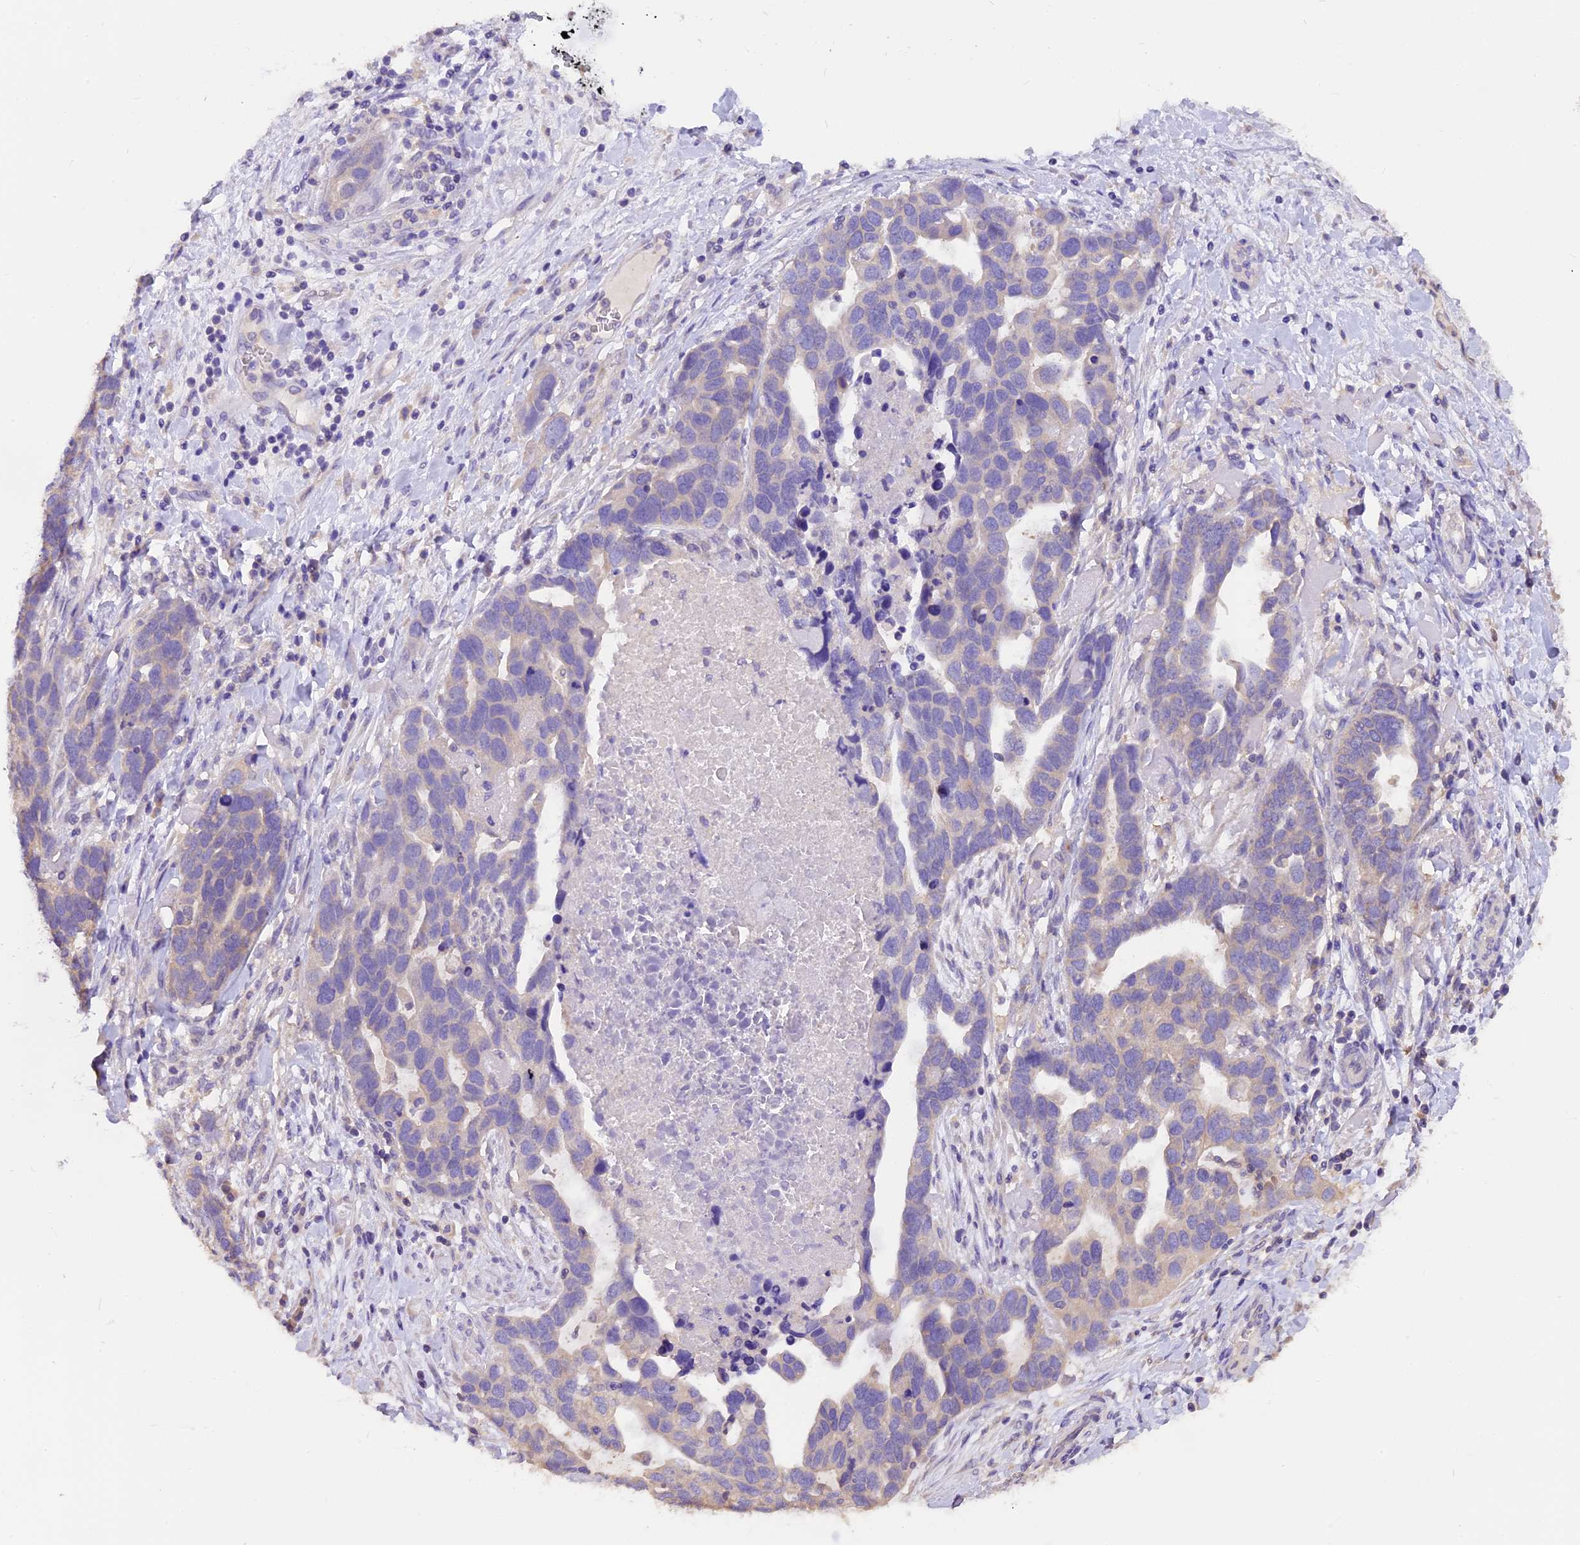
{"staining": {"intensity": "negative", "quantity": "none", "location": "none"}, "tissue": "ovarian cancer", "cell_type": "Tumor cells", "image_type": "cancer", "snomed": [{"axis": "morphology", "description": "Cystadenocarcinoma, serous, NOS"}, {"axis": "topography", "description": "Ovary"}], "caption": "High power microscopy image of an IHC image of serous cystadenocarcinoma (ovarian), revealing no significant positivity in tumor cells.", "gene": "AP3B2", "patient": {"sex": "female", "age": 54}}